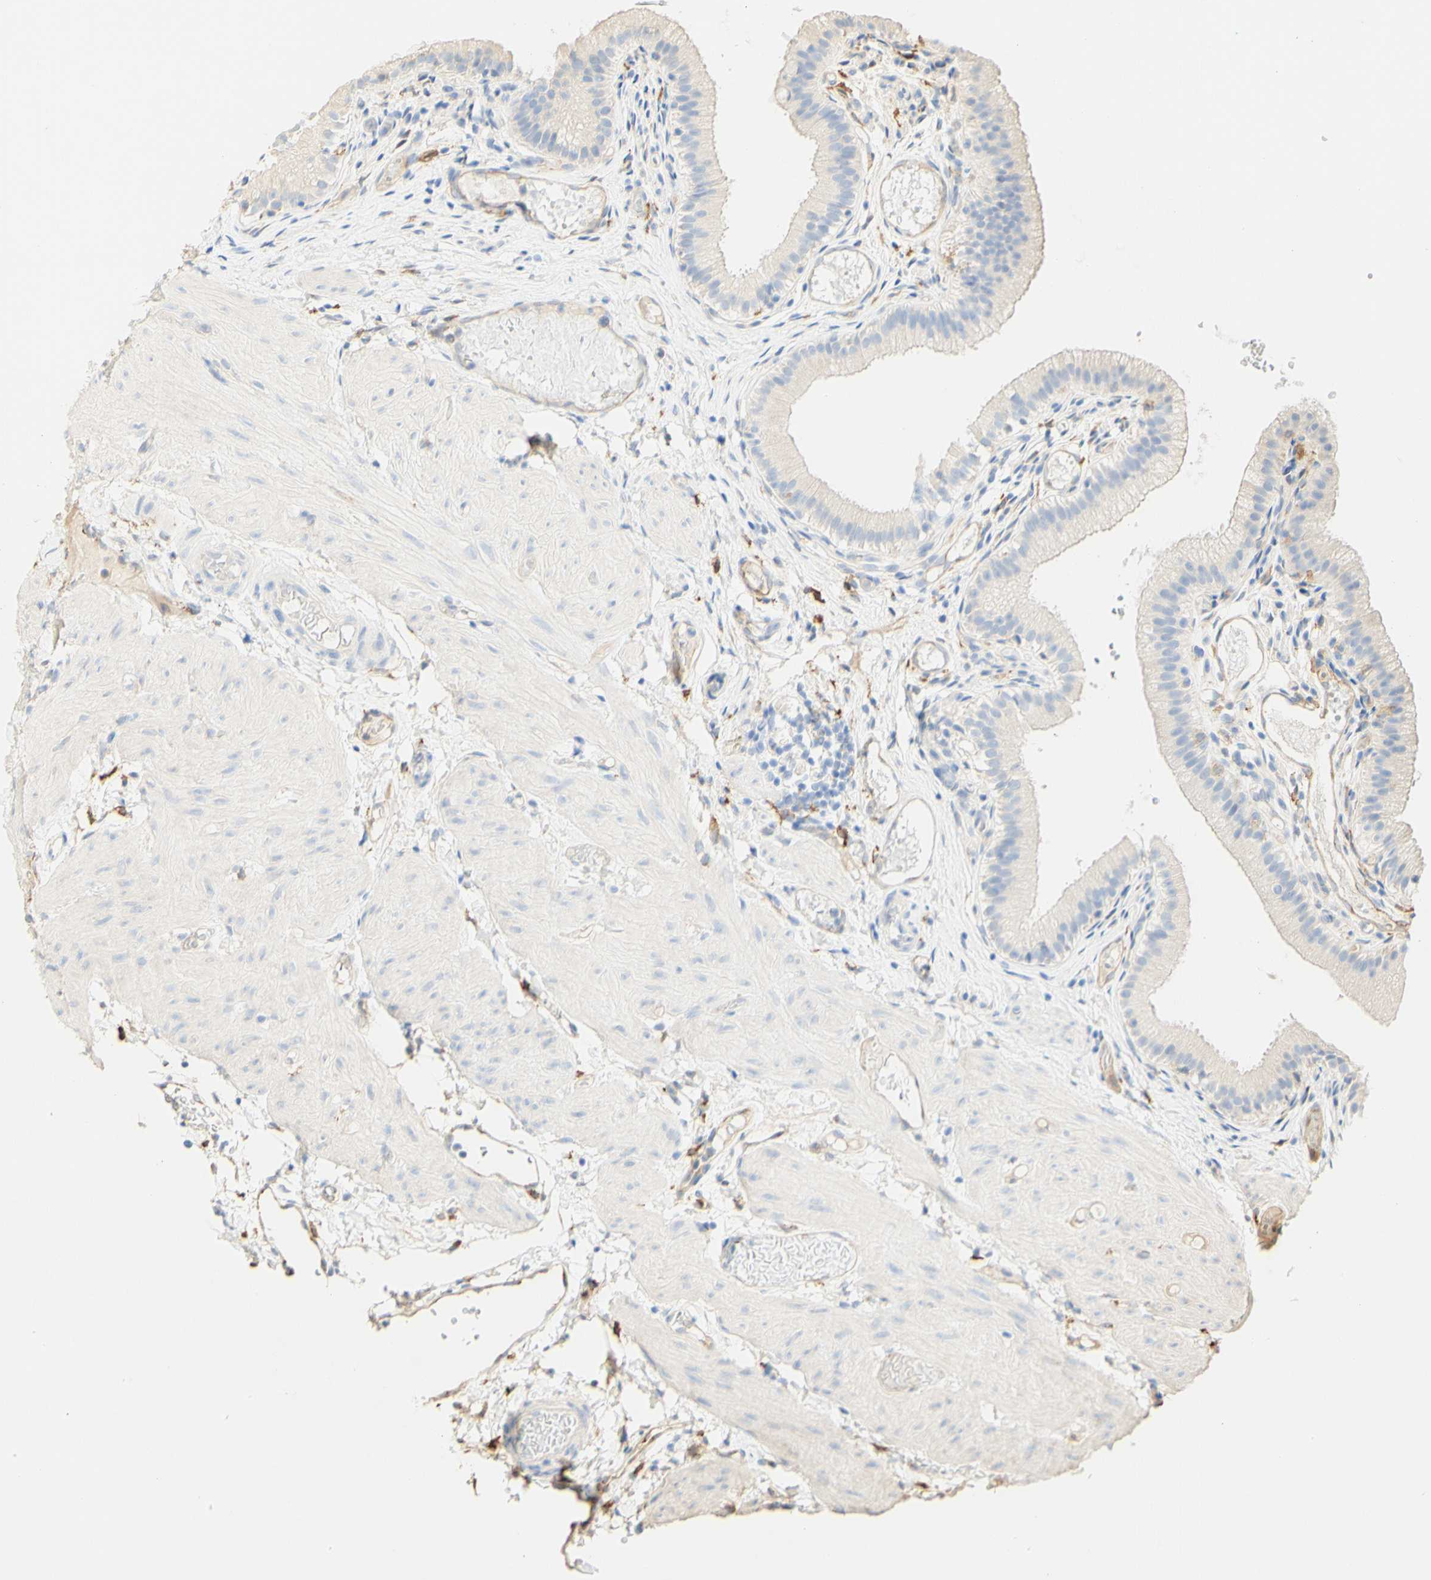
{"staining": {"intensity": "weak", "quantity": "25%-75%", "location": "cytoplasmic/membranous"}, "tissue": "gallbladder", "cell_type": "Glandular cells", "image_type": "normal", "snomed": [{"axis": "morphology", "description": "Normal tissue, NOS"}, {"axis": "topography", "description": "Gallbladder"}], "caption": "Immunohistochemistry (IHC) photomicrograph of unremarkable human gallbladder stained for a protein (brown), which reveals low levels of weak cytoplasmic/membranous expression in approximately 25%-75% of glandular cells.", "gene": "FCGRT", "patient": {"sex": "female", "age": 26}}